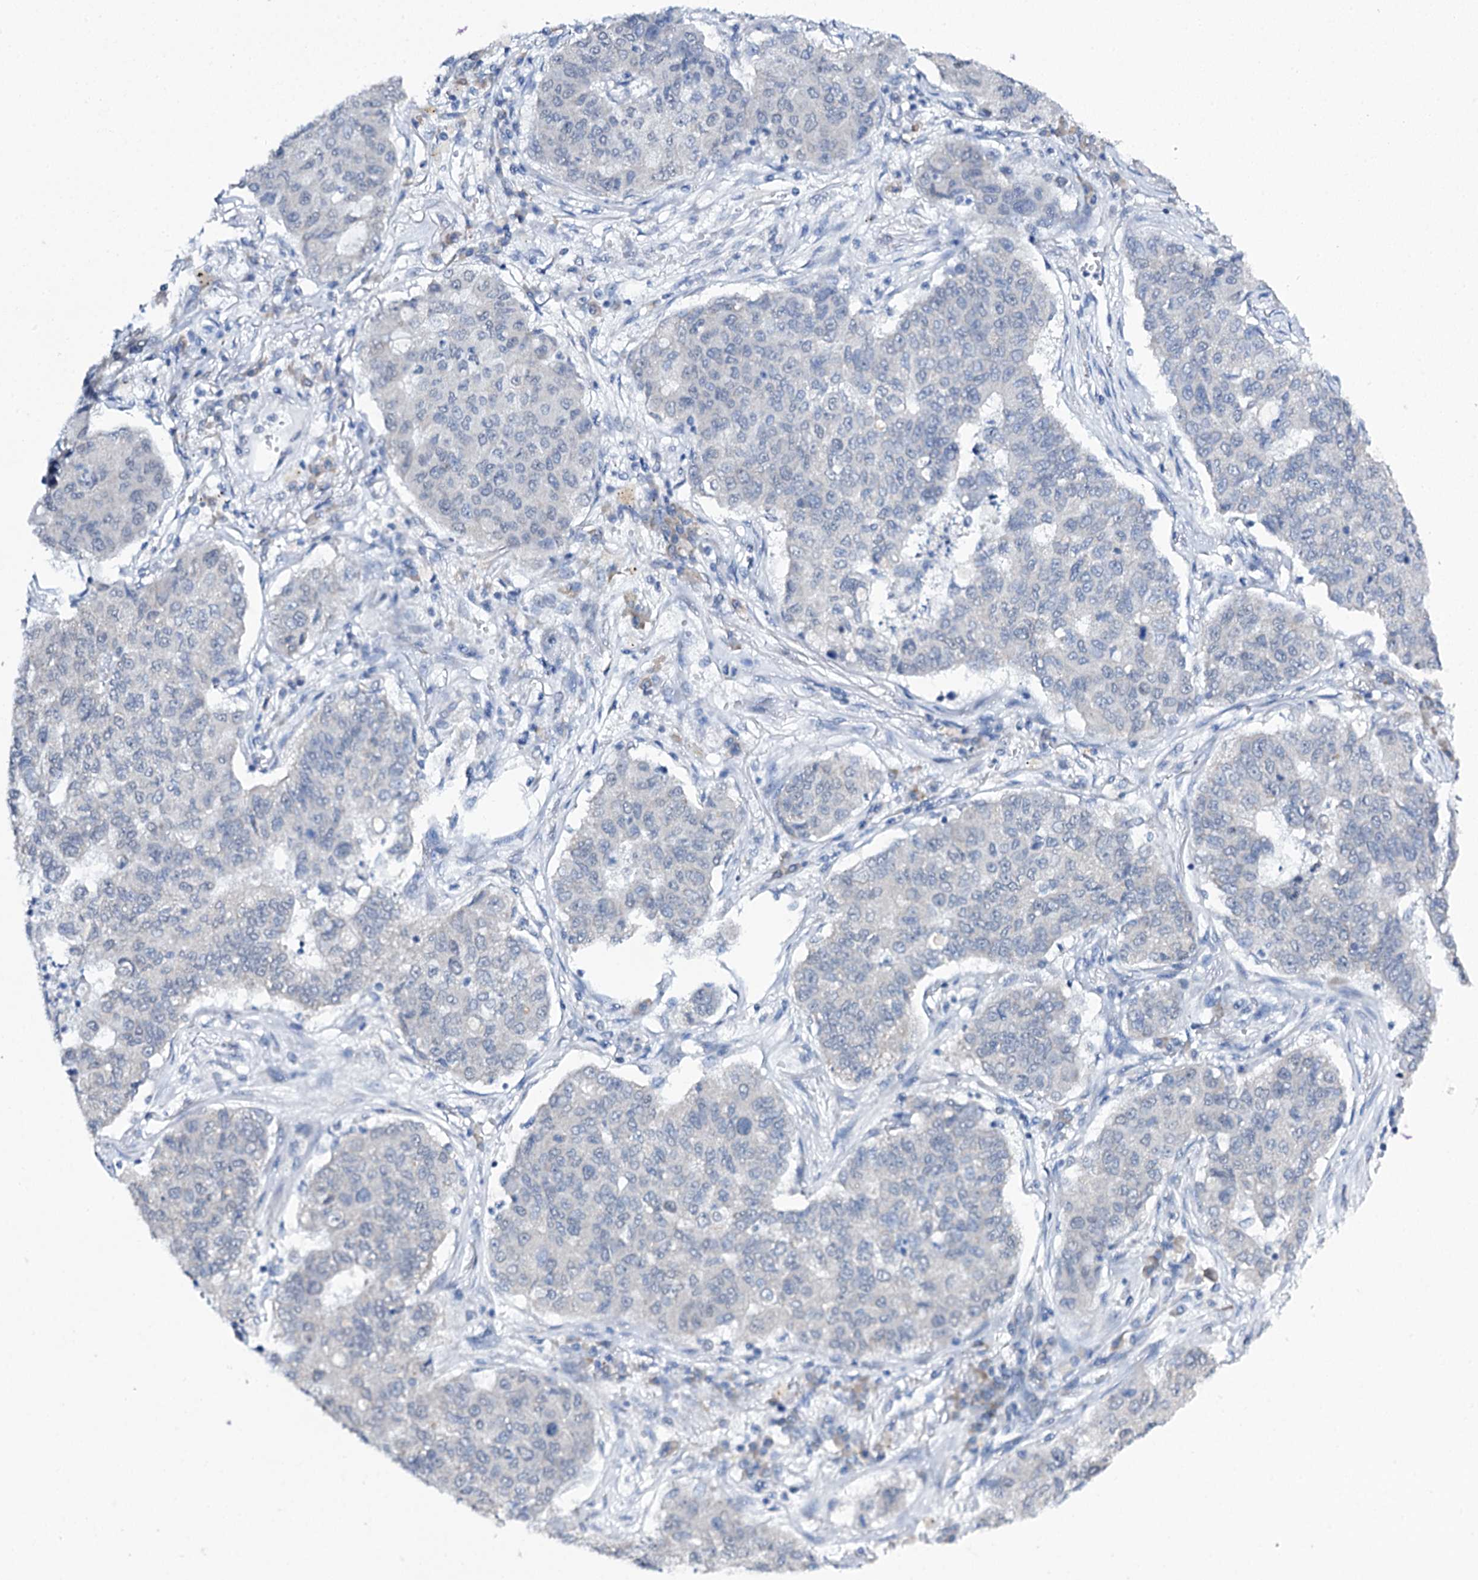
{"staining": {"intensity": "negative", "quantity": "none", "location": "none"}, "tissue": "lung cancer", "cell_type": "Tumor cells", "image_type": "cancer", "snomed": [{"axis": "morphology", "description": "Squamous cell carcinoma, NOS"}, {"axis": "topography", "description": "Lung"}], "caption": "Immunohistochemistry (IHC) of squamous cell carcinoma (lung) shows no expression in tumor cells.", "gene": "SPATS2", "patient": {"sex": "male", "age": 74}}